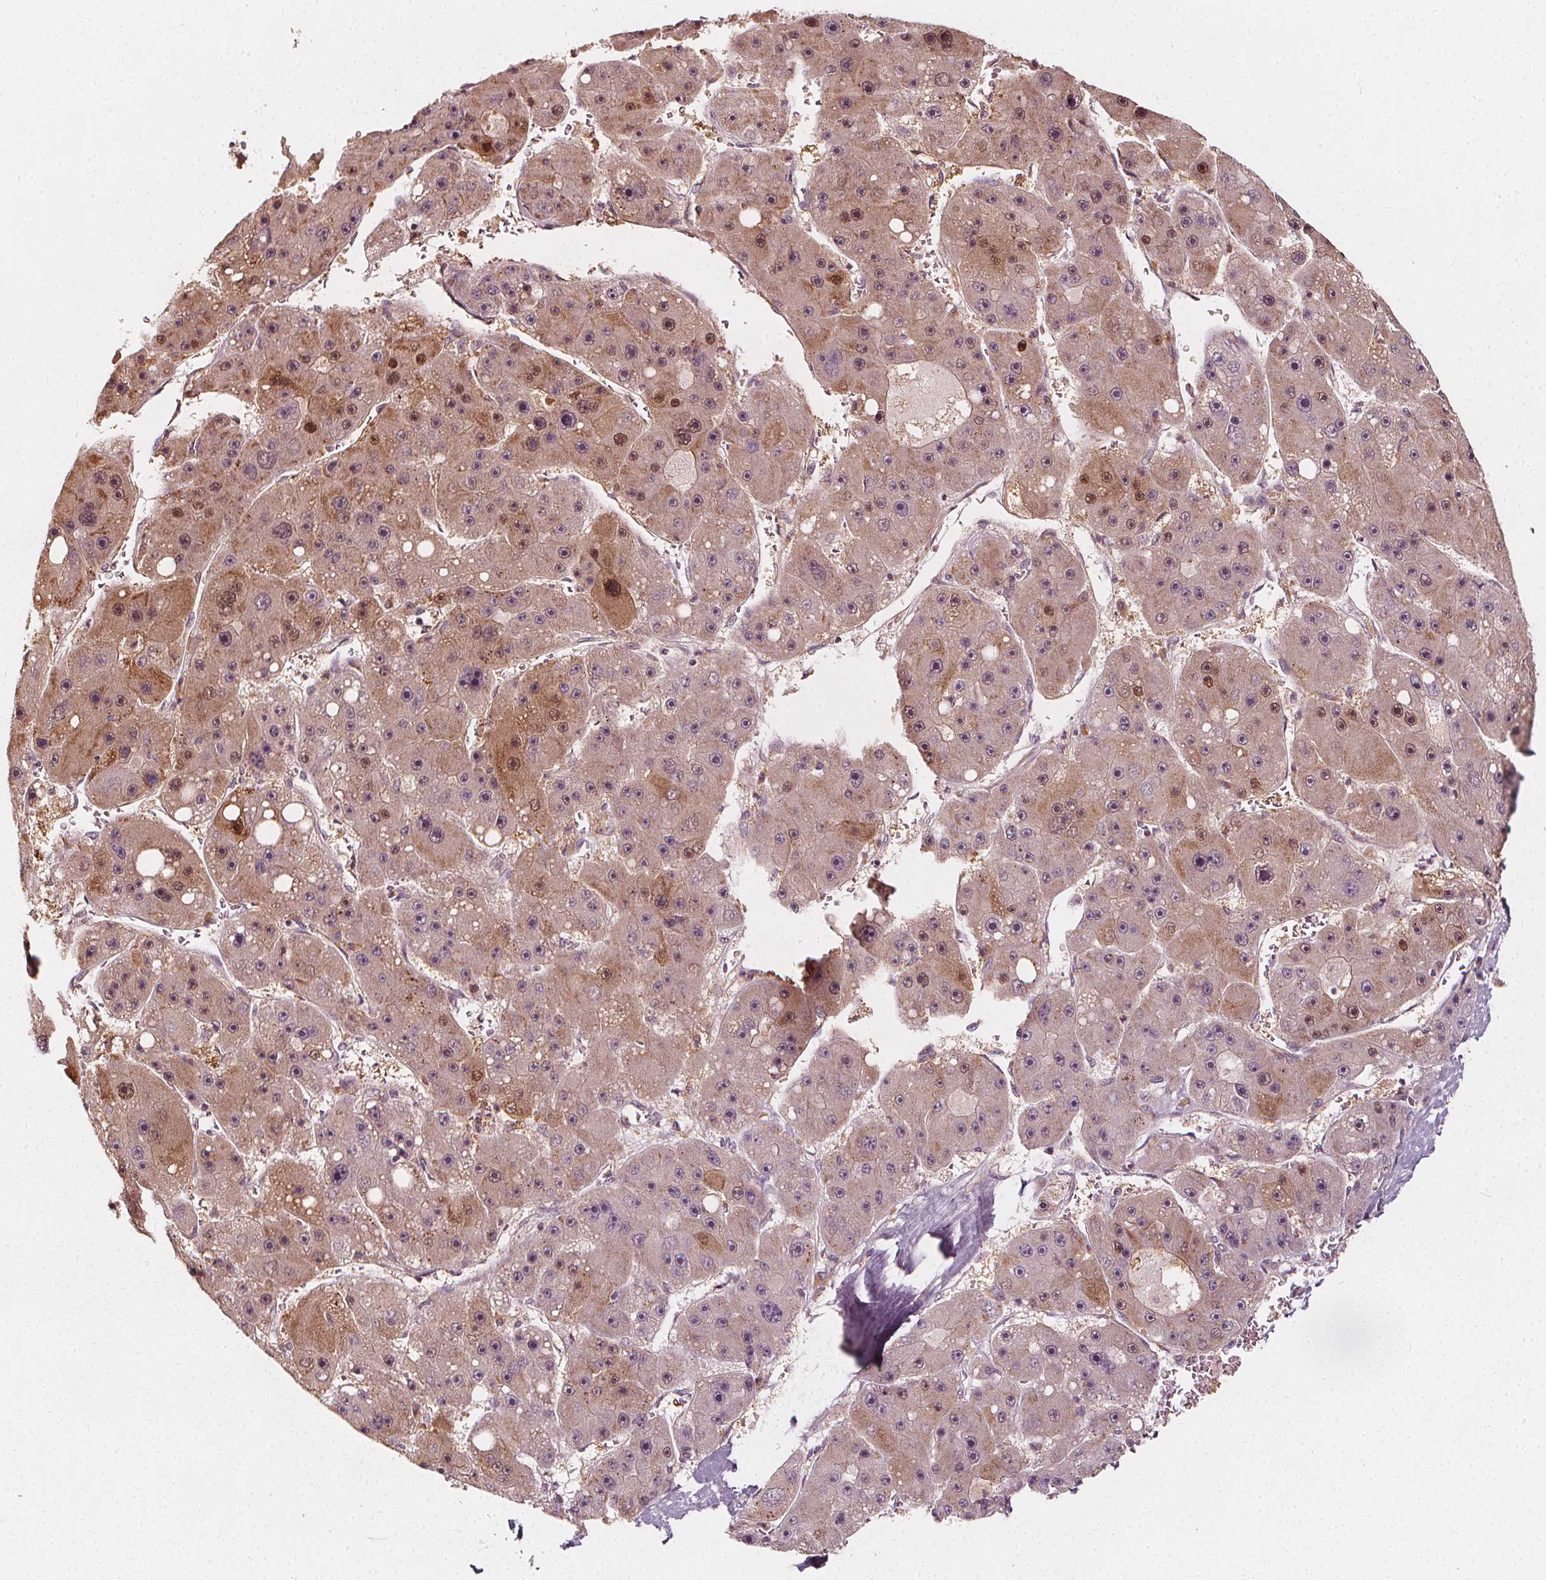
{"staining": {"intensity": "moderate", "quantity": "<25%", "location": "cytoplasmic/membranous,nuclear"}, "tissue": "liver cancer", "cell_type": "Tumor cells", "image_type": "cancer", "snomed": [{"axis": "morphology", "description": "Carcinoma, Hepatocellular, NOS"}, {"axis": "topography", "description": "Liver"}], "caption": "Immunohistochemical staining of liver hepatocellular carcinoma shows low levels of moderate cytoplasmic/membranous and nuclear protein staining in approximately <25% of tumor cells. (IHC, brightfield microscopy, high magnification).", "gene": "NPC1L1", "patient": {"sex": "female", "age": 61}}